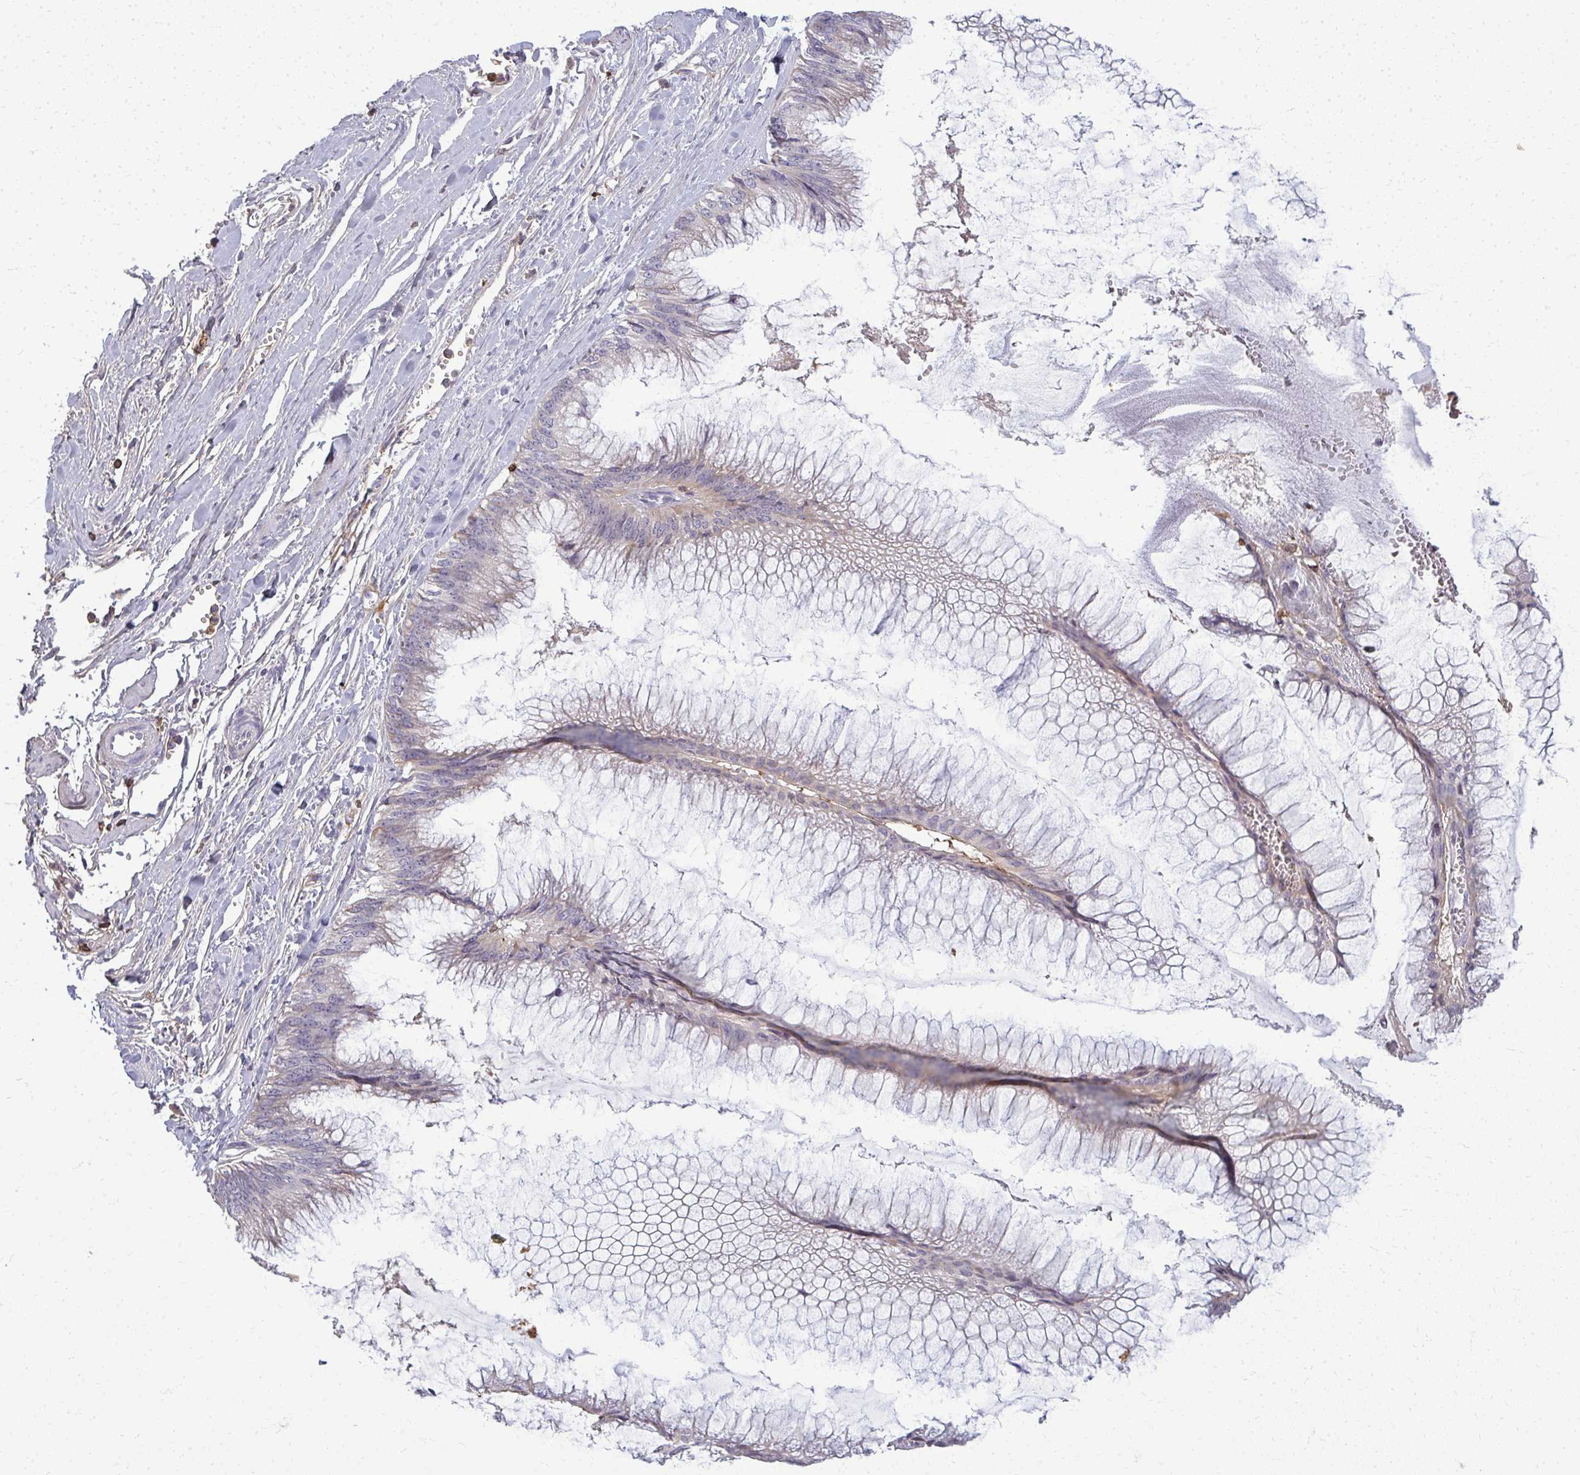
{"staining": {"intensity": "weak", "quantity": "<25%", "location": "cytoplasmic/membranous"}, "tissue": "ovarian cancer", "cell_type": "Tumor cells", "image_type": "cancer", "snomed": [{"axis": "morphology", "description": "Cystadenocarcinoma, mucinous, NOS"}, {"axis": "topography", "description": "Ovary"}], "caption": "This image is of ovarian cancer stained with immunohistochemistry to label a protein in brown with the nuclei are counter-stained blue. There is no staining in tumor cells.", "gene": "AP5M1", "patient": {"sex": "female", "age": 44}}